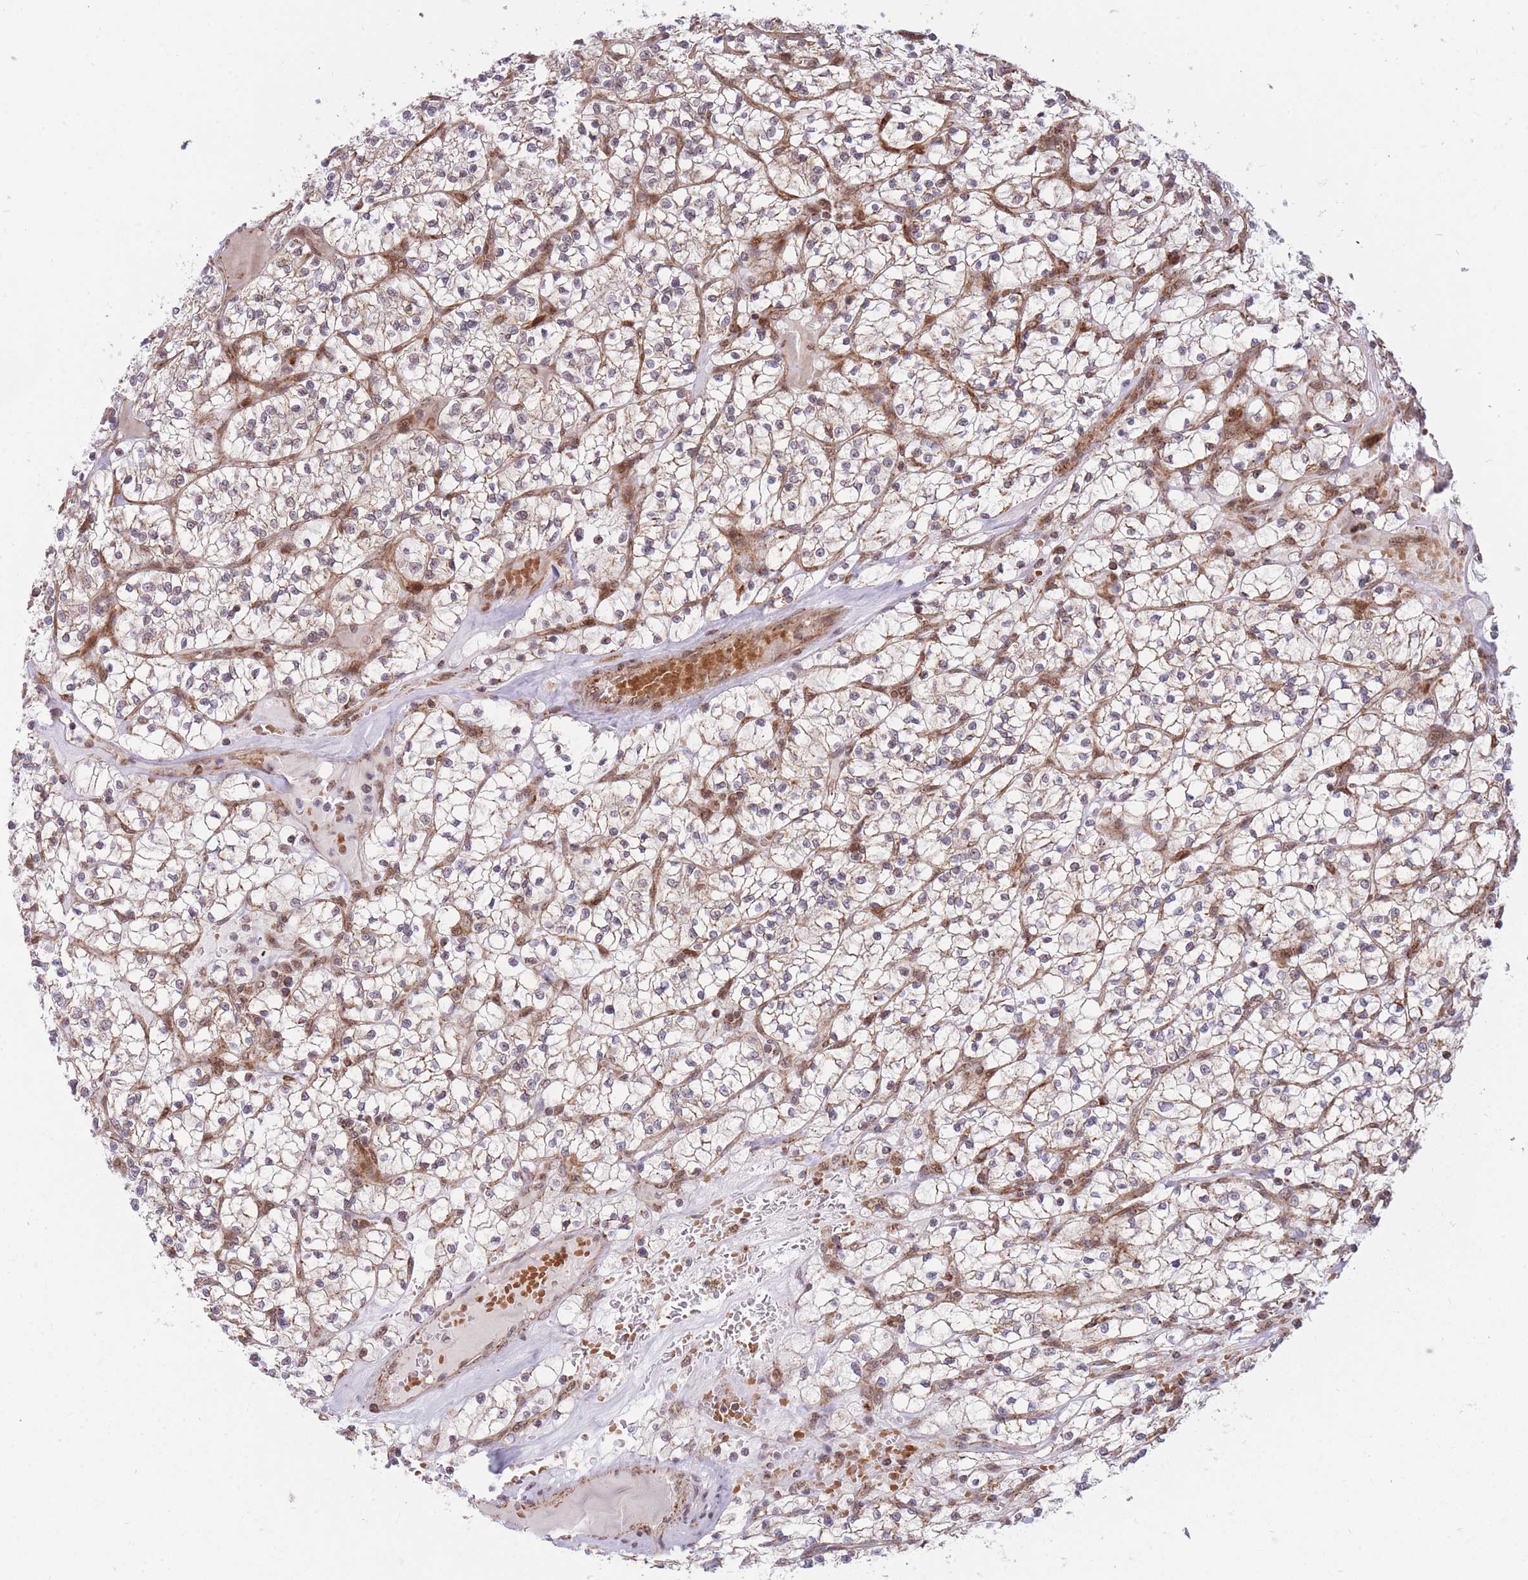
{"staining": {"intensity": "weak", "quantity": "<25%", "location": "nuclear"}, "tissue": "renal cancer", "cell_type": "Tumor cells", "image_type": "cancer", "snomed": [{"axis": "morphology", "description": "Adenocarcinoma, NOS"}, {"axis": "topography", "description": "Kidney"}], "caption": "DAB immunohistochemical staining of renal adenocarcinoma exhibits no significant positivity in tumor cells. The staining was performed using DAB to visualize the protein expression in brown, while the nuclei were stained in blue with hematoxylin (Magnification: 20x).", "gene": "BOD1L1", "patient": {"sex": "female", "age": 64}}